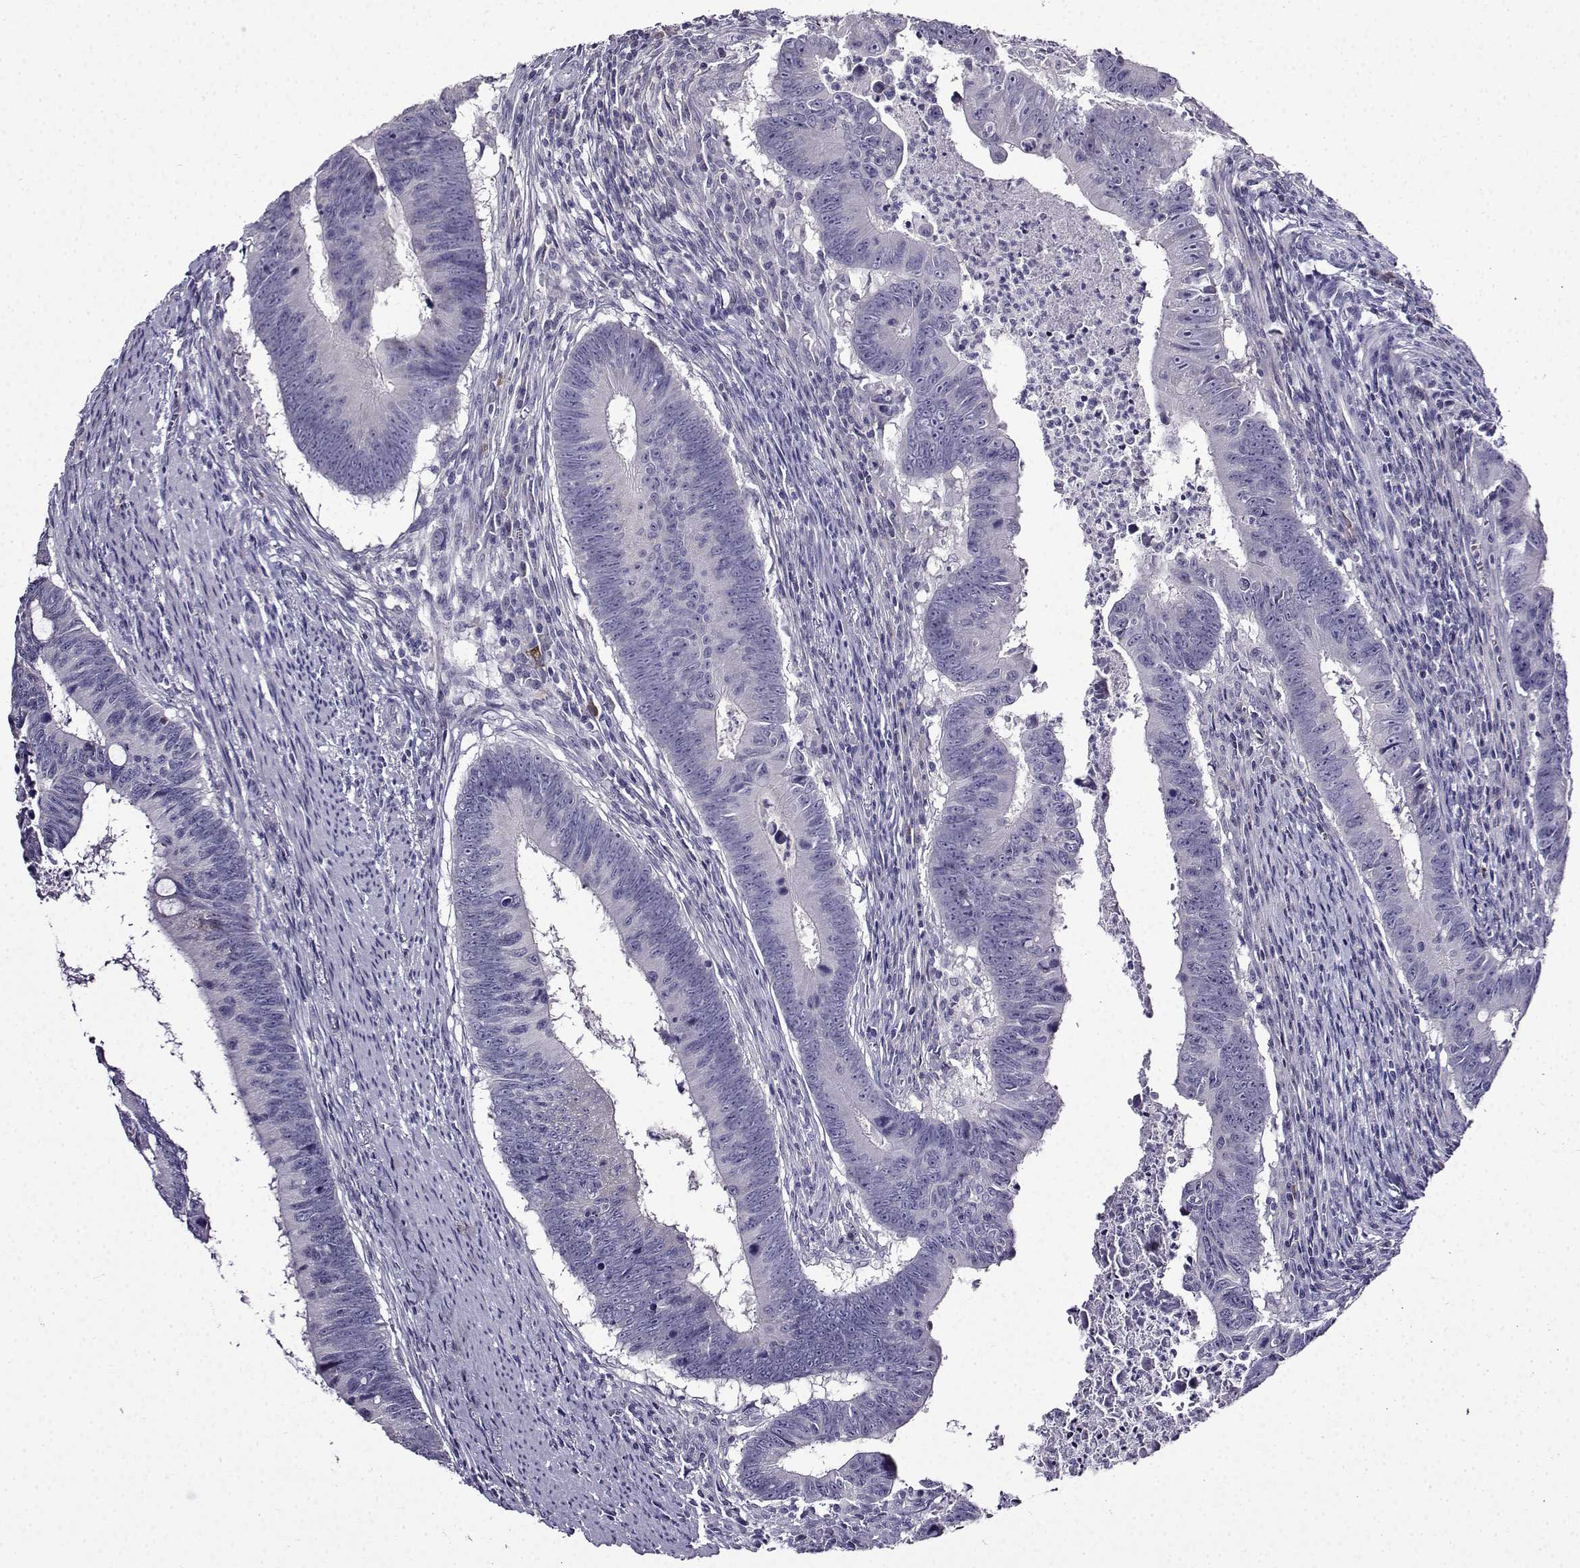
{"staining": {"intensity": "negative", "quantity": "none", "location": "none"}, "tissue": "colorectal cancer", "cell_type": "Tumor cells", "image_type": "cancer", "snomed": [{"axis": "morphology", "description": "Adenocarcinoma, NOS"}, {"axis": "topography", "description": "Colon"}], "caption": "Immunohistochemical staining of colorectal adenocarcinoma exhibits no significant staining in tumor cells.", "gene": "TMEM266", "patient": {"sex": "female", "age": 87}}